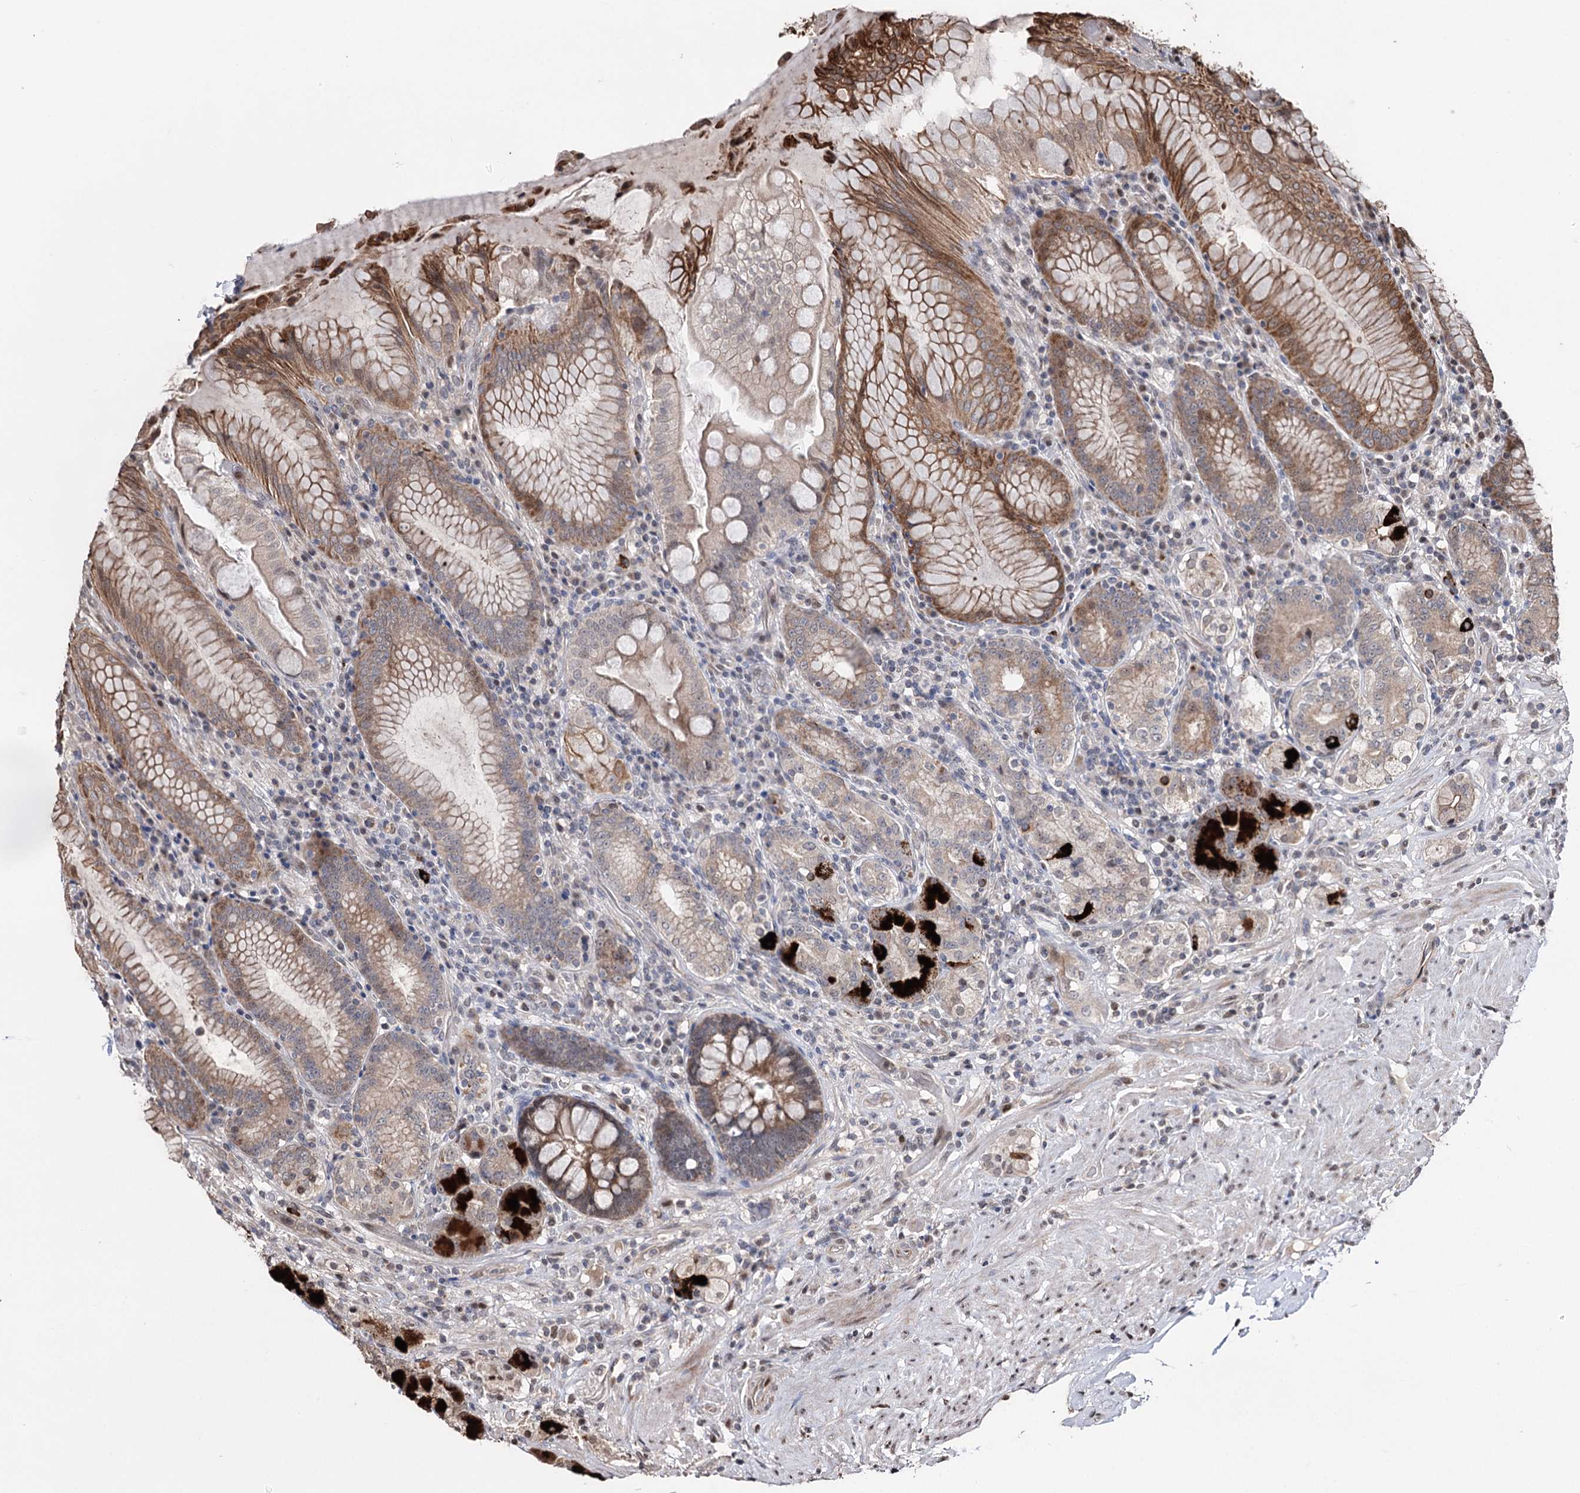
{"staining": {"intensity": "moderate", "quantity": ">75%", "location": "cytoplasmic/membranous"}, "tissue": "stomach", "cell_type": "Glandular cells", "image_type": "normal", "snomed": [{"axis": "morphology", "description": "Normal tissue, NOS"}, {"axis": "topography", "description": "Stomach, upper"}, {"axis": "topography", "description": "Stomach, lower"}], "caption": "Normal stomach exhibits moderate cytoplasmic/membranous expression in approximately >75% of glandular cells, visualized by immunohistochemistry.", "gene": "CPNE8", "patient": {"sex": "female", "age": 76}}